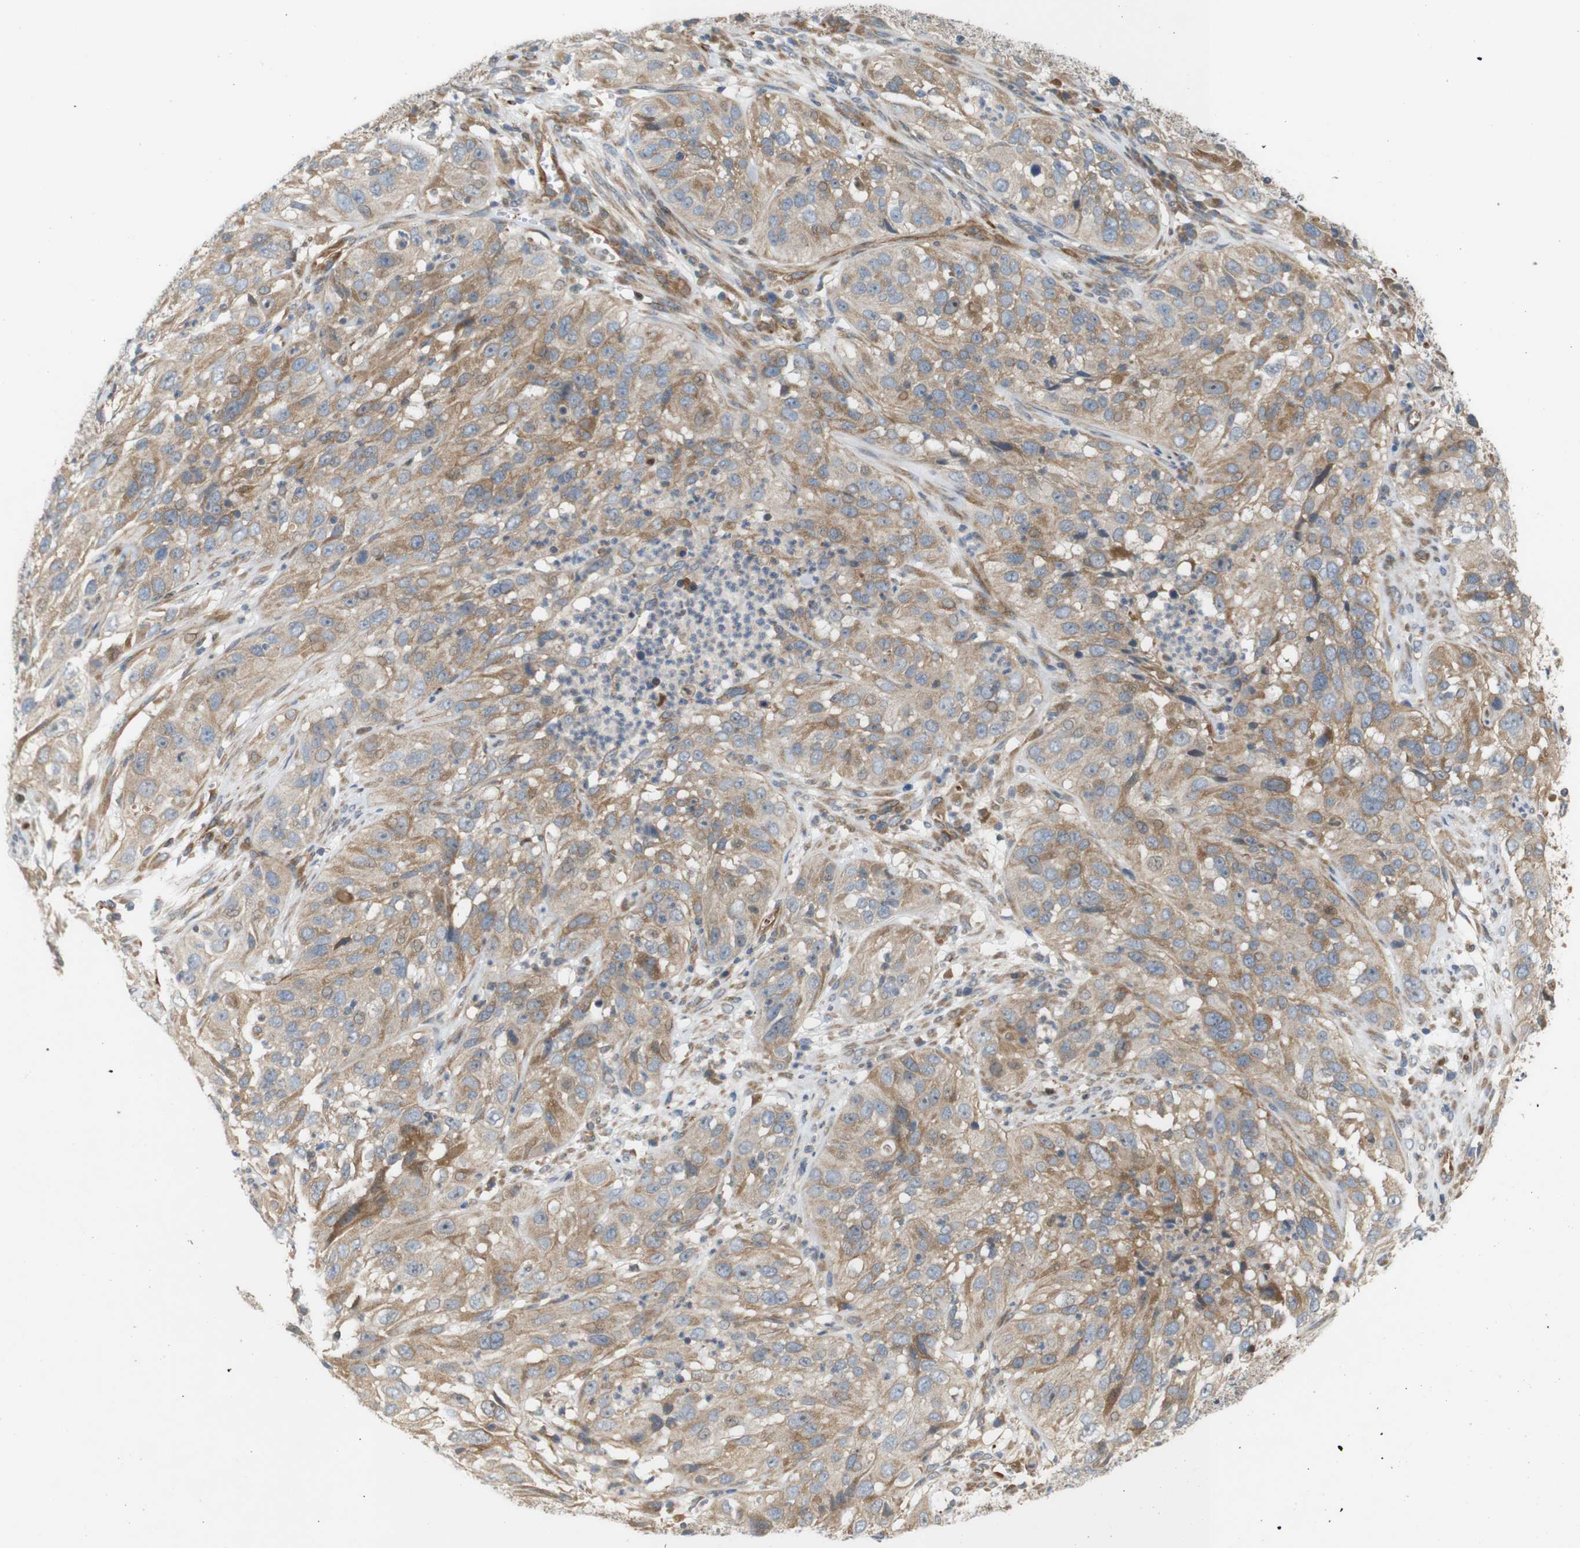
{"staining": {"intensity": "moderate", "quantity": ">75%", "location": "cytoplasmic/membranous"}, "tissue": "cervical cancer", "cell_type": "Tumor cells", "image_type": "cancer", "snomed": [{"axis": "morphology", "description": "Squamous cell carcinoma, NOS"}, {"axis": "topography", "description": "Cervix"}], "caption": "Human cervical squamous cell carcinoma stained with a brown dye reveals moderate cytoplasmic/membranous positive positivity in about >75% of tumor cells.", "gene": "RPTOR", "patient": {"sex": "female", "age": 32}}